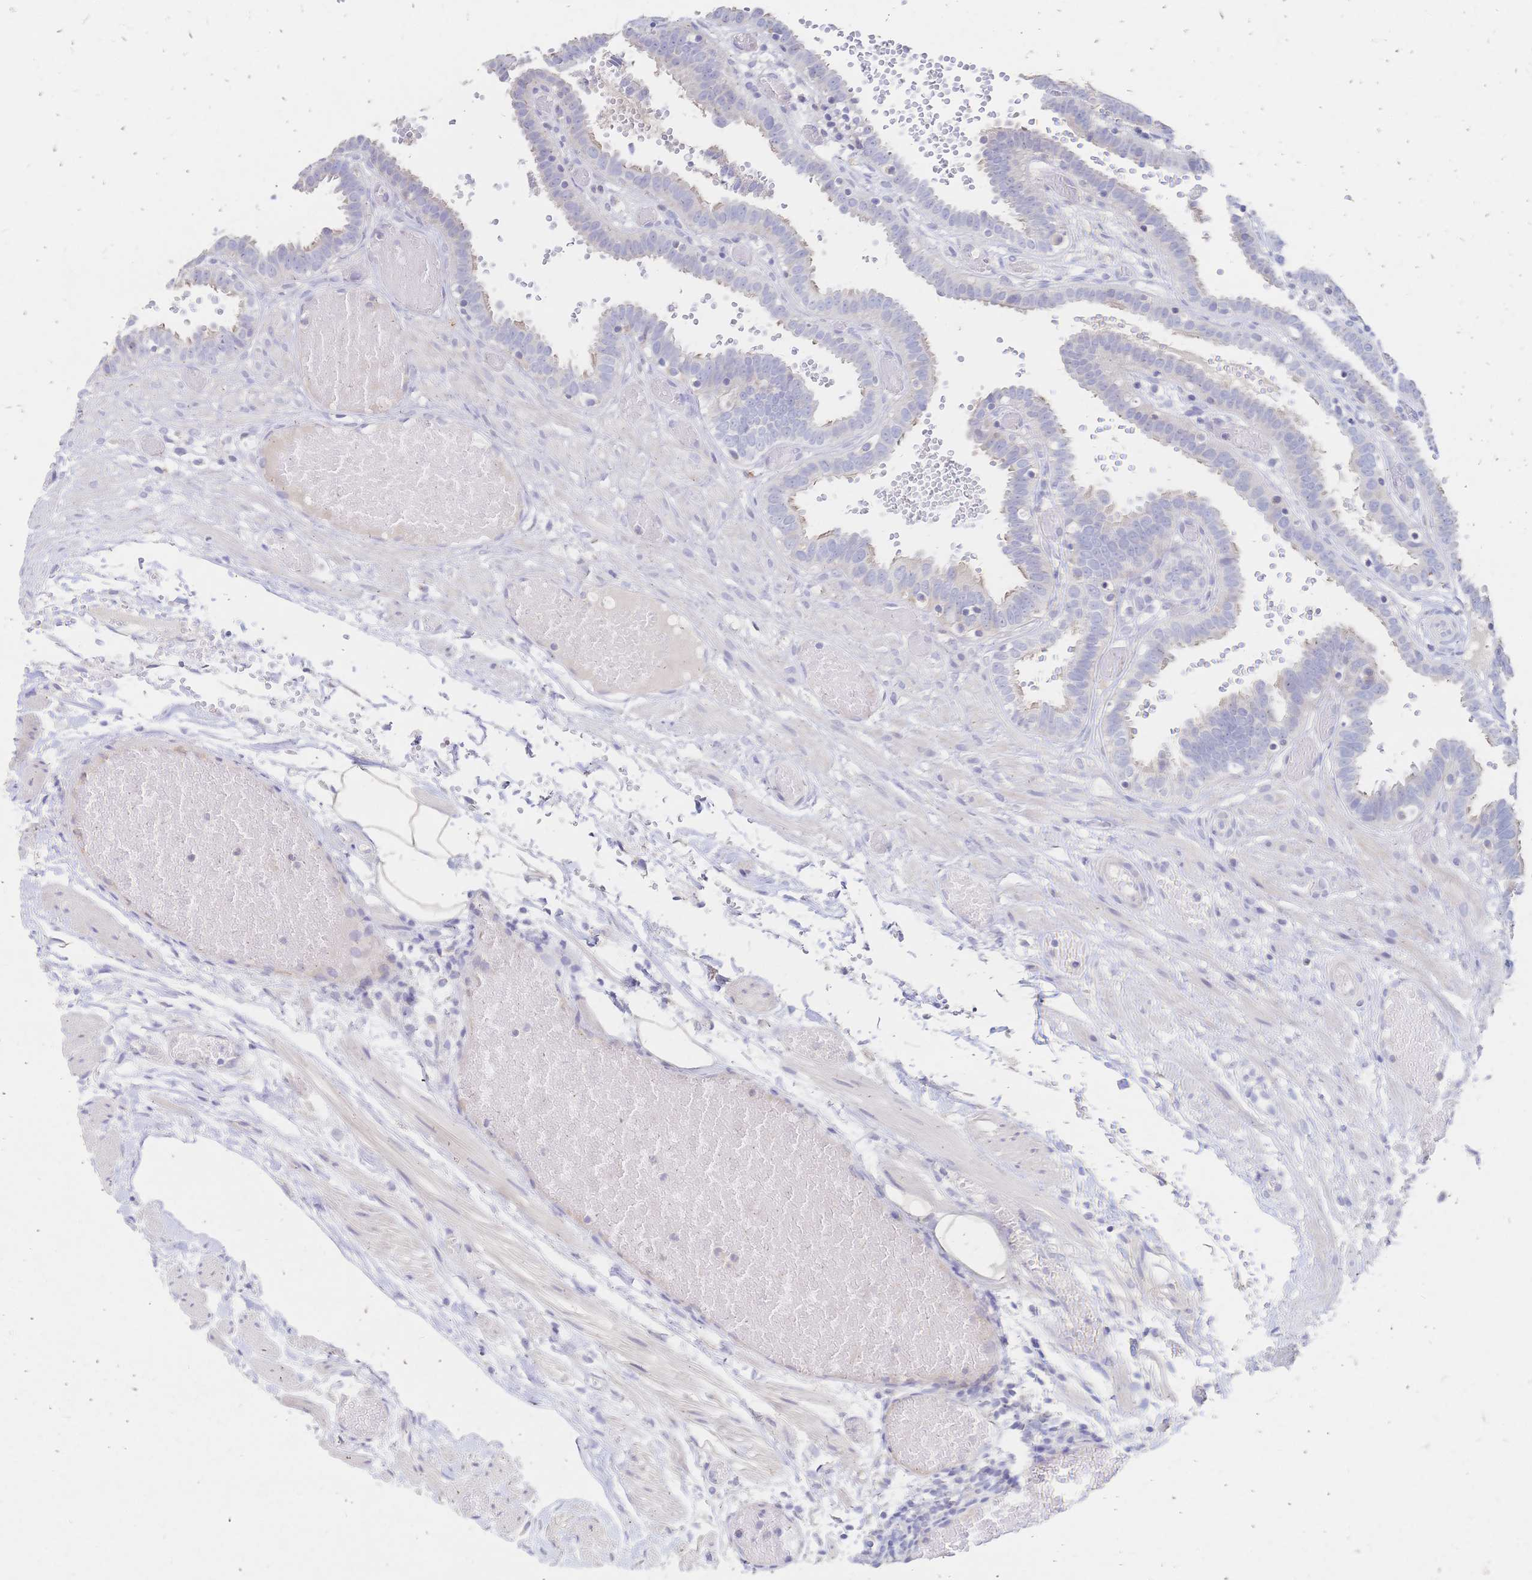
{"staining": {"intensity": "weak", "quantity": "25%-75%", "location": "cytoplasmic/membranous"}, "tissue": "fallopian tube", "cell_type": "Glandular cells", "image_type": "normal", "snomed": [{"axis": "morphology", "description": "Normal tissue, NOS"}, {"axis": "topography", "description": "Fallopian tube"}], "caption": "Immunohistochemistry (IHC) staining of normal fallopian tube, which displays low levels of weak cytoplasmic/membranous staining in approximately 25%-75% of glandular cells indicating weak cytoplasmic/membranous protein staining. The staining was performed using DAB (3,3'-diaminobenzidine) (brown) for protein detection and nuclei were counterstained in hematoxylin (blue).", "gene": "VWC2L", "patient": {"sex": "female", "age": 37}}